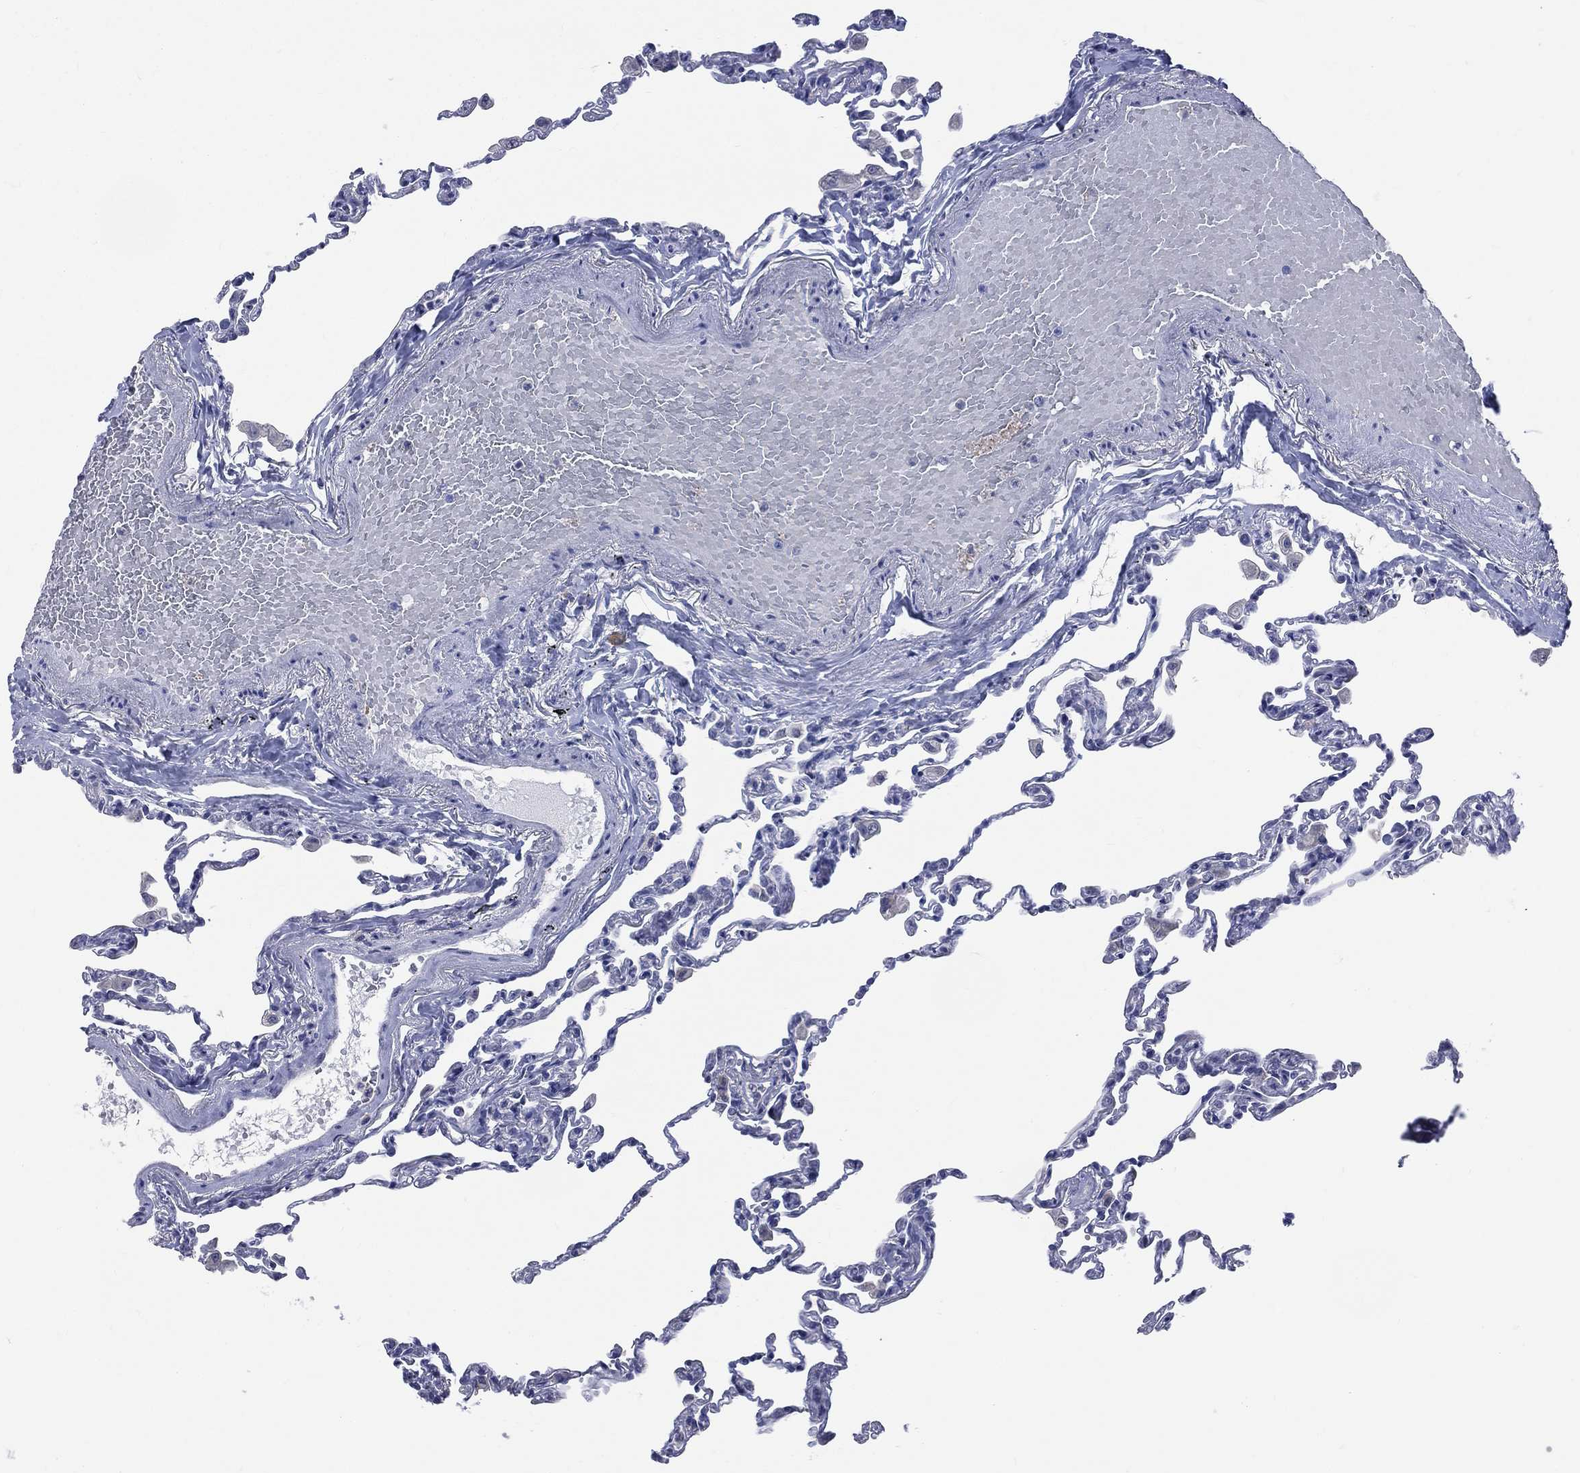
{"staining": {"intensity": "negative", "quantity": "none", "location": "none"}, "tissue": "lung", "cell_type": "Alveolar cells", "image_type": "normal", "snomed": [{"axis": "morphology", "description": "Normal tissue, NOS"}, {"axis": "topography", "description": "Lung"}], "caption": "IHC of normal human lung shows no staining in alveolar cells. The staining is performed using DAB (3,3'-diaminobenzidine) brown chromogen with nuclei counter-stained in using hematoxylin.", "gene": "AKAP3", "patient": {"sex": "female", "age": 57}}